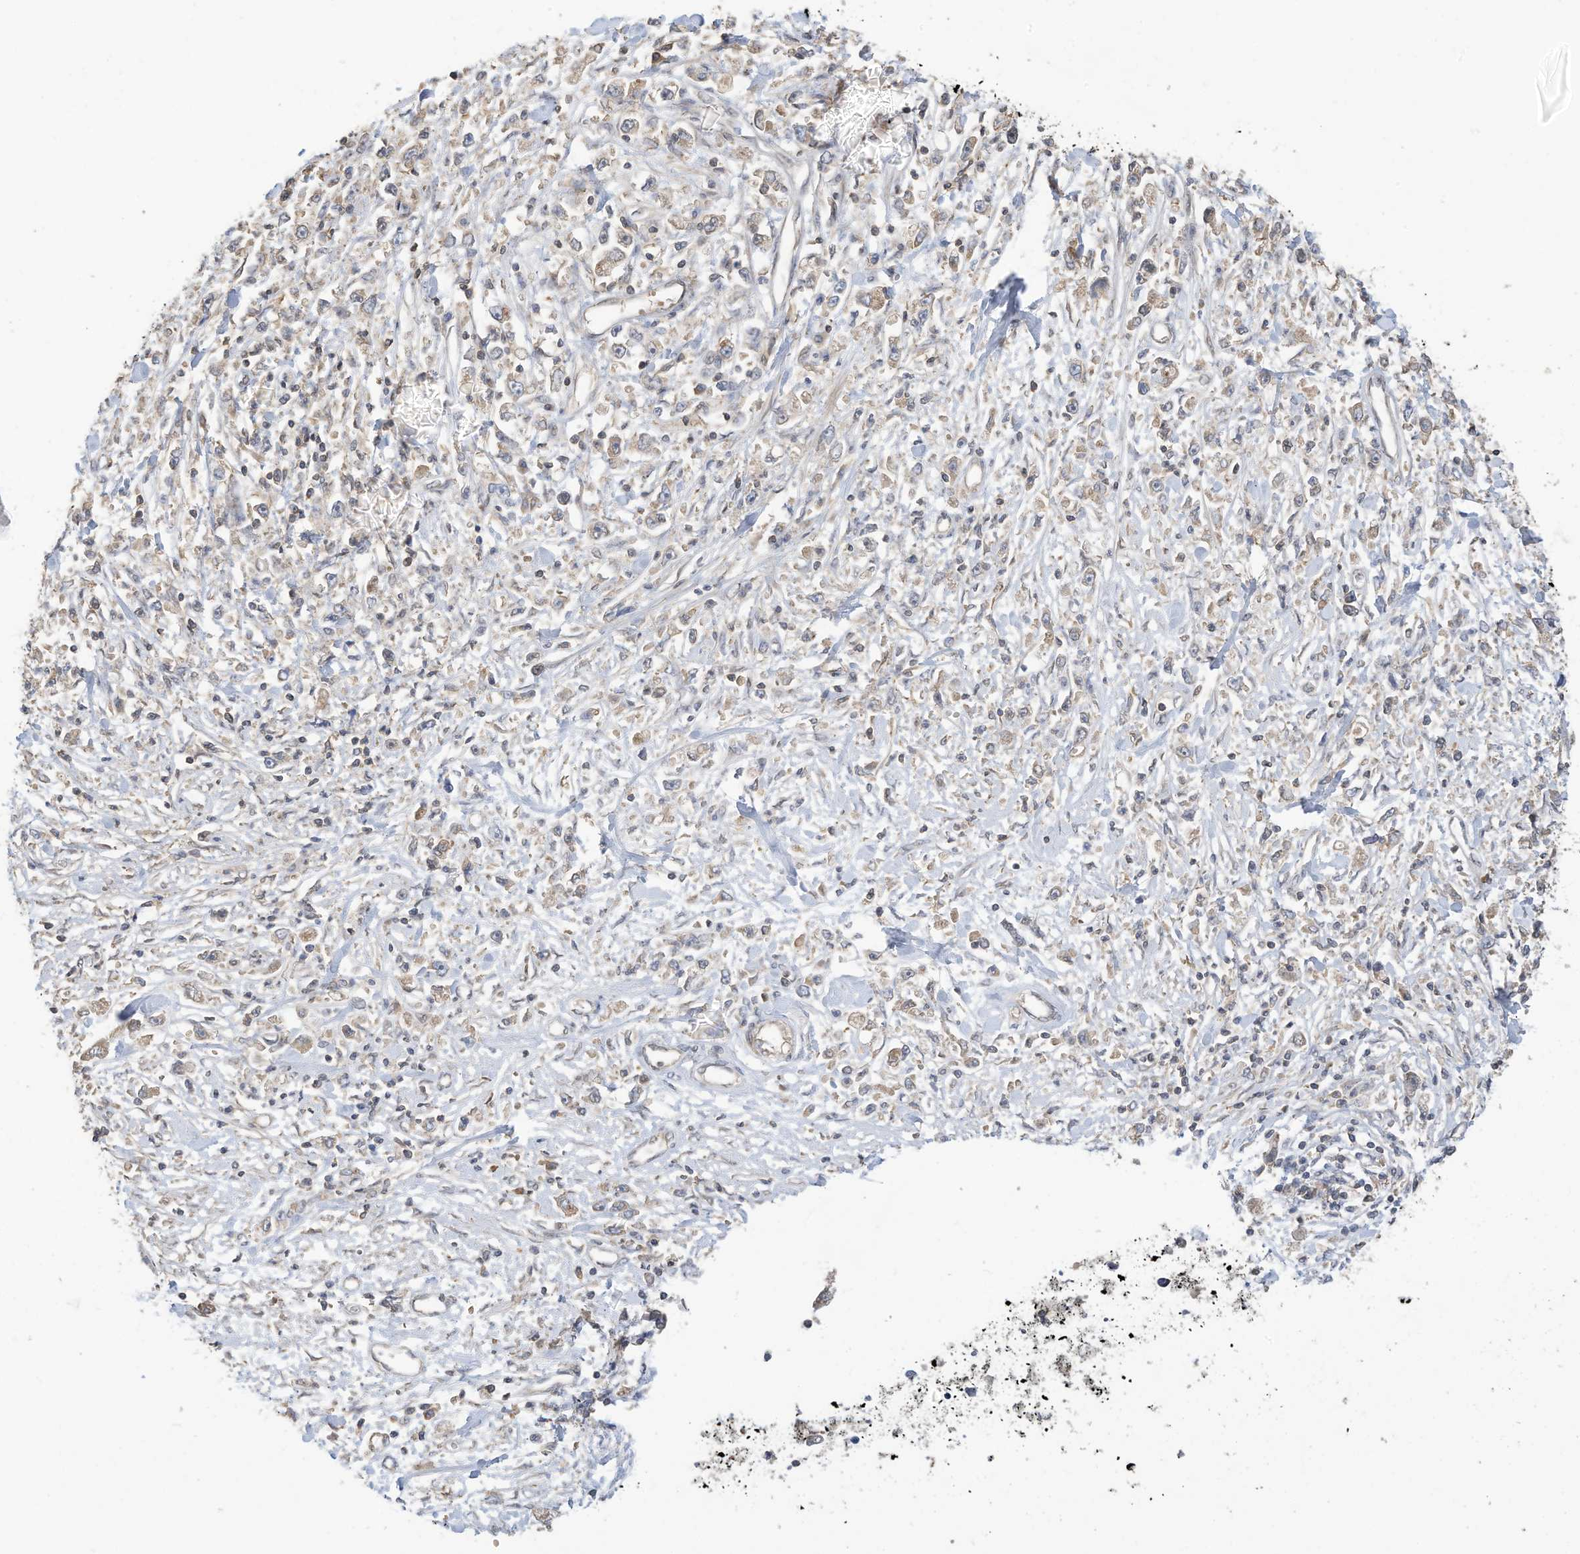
{"staining": {"intensity": "weak", "quantity": "<25%", "location": "cytoplasmic/membranous"}, "tissue": "stomach cancer", "cell_type": "Tumor cells", "image_type": "cancer", "snomed": [{"axis": "morphology", "description": "Adenocarcinoma, NOS"}, {"axis": "topography", "description": "Stomach"}], "caption": "Stomach adenocarcinoma was stained to show a protein in brown. There is no significant staining in tumor cells.", "gene": "REC8", "patient": {"sex": "female", "age": 59}}